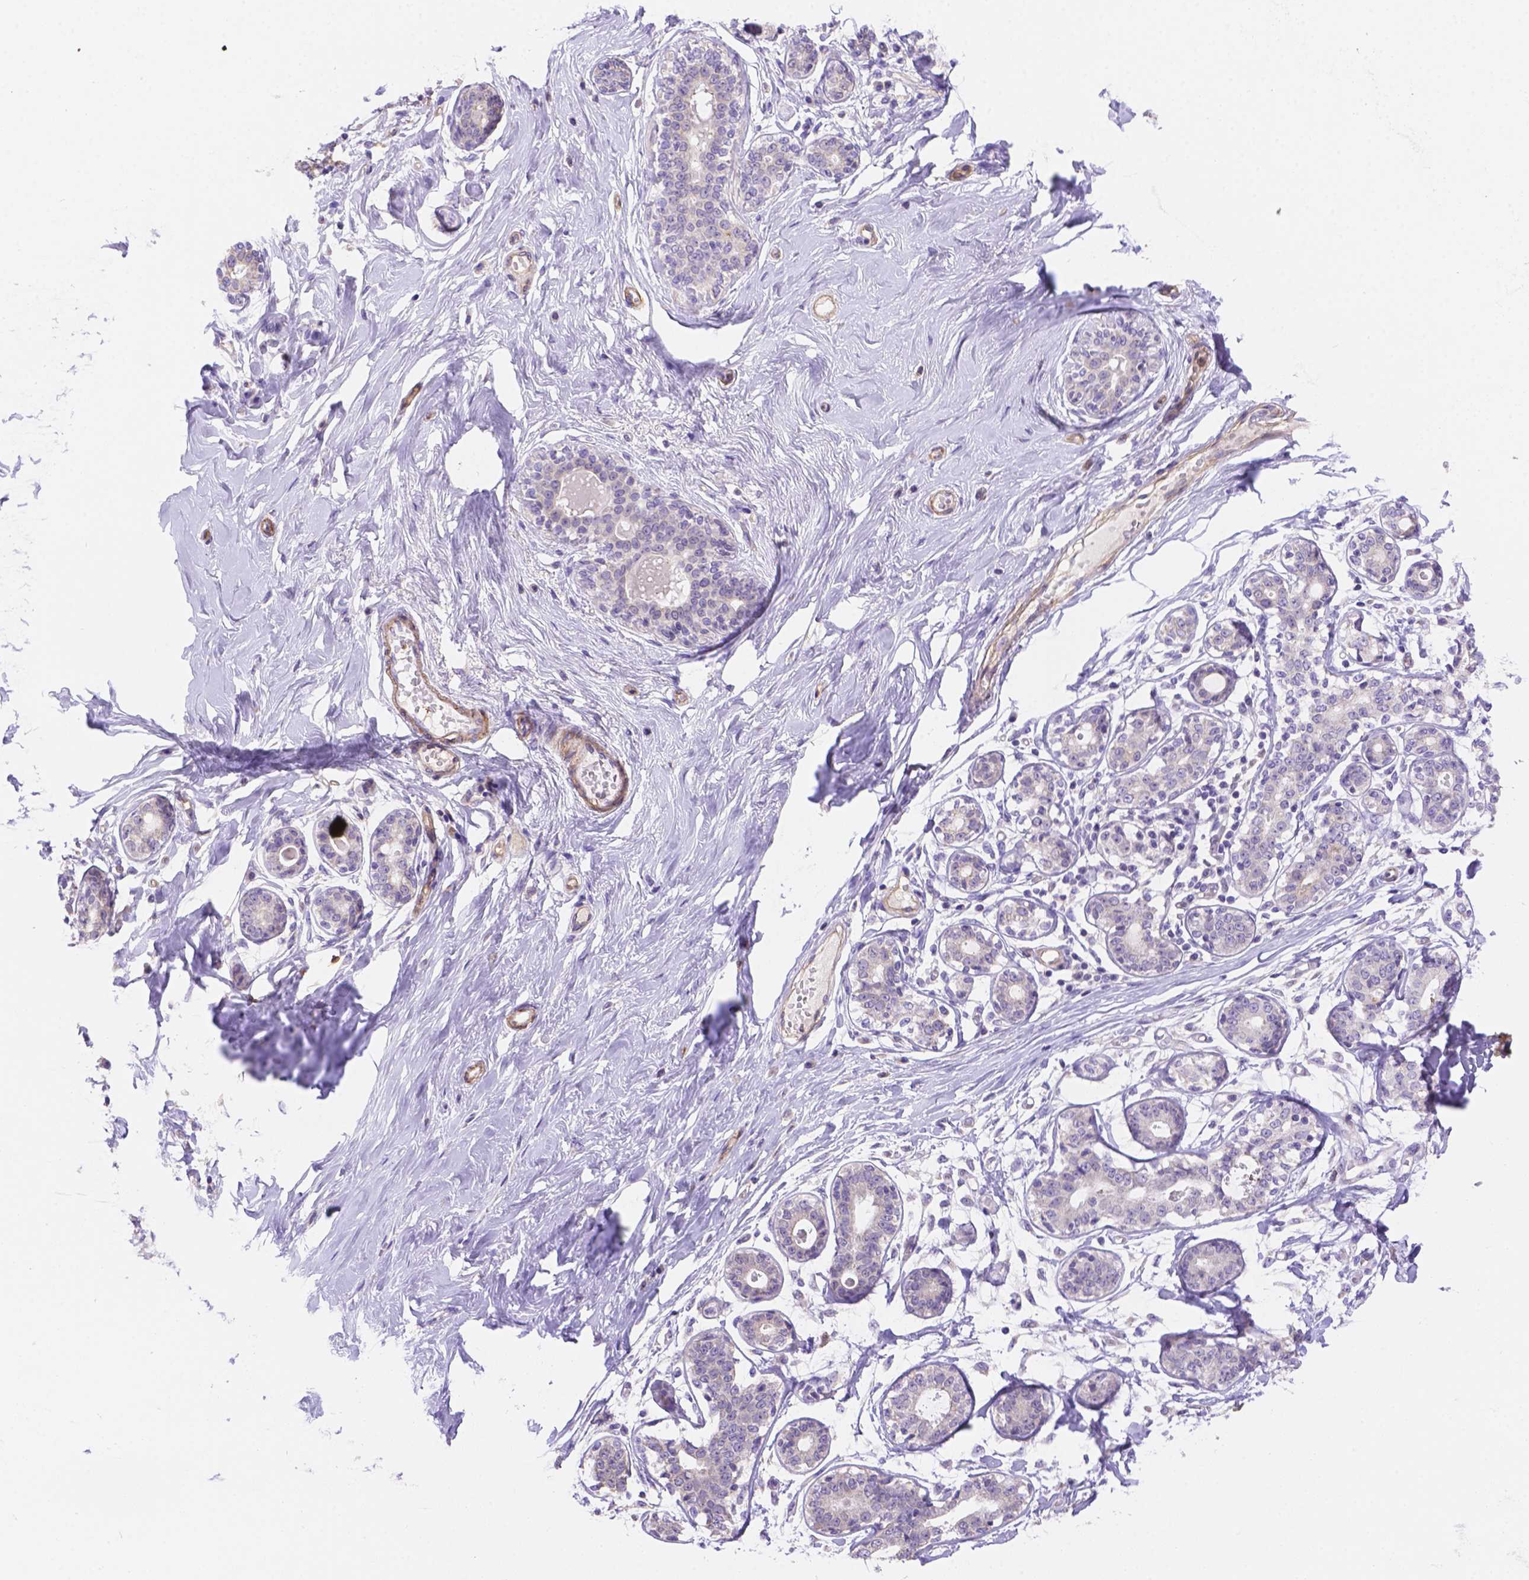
{"staining": {"intensity": "negative", "quantity": "none", "location": "none"}, "tissue": "breast", "cell_type": "Adipocytes", "image_type": "normal", "snomed": [{"axis": "morphology", "description": "Normal tissue, NOS"}, {"axis": "topography", "description": "Skin"}, {"axis": "topography", "description": "Breast"}], "caption": "This is an immunohistochemistry histopathology image of normal breast. There is no expression in adipocytes.", "gene": "NXPE2", "patient": {"sex": "female", "age": 43}}